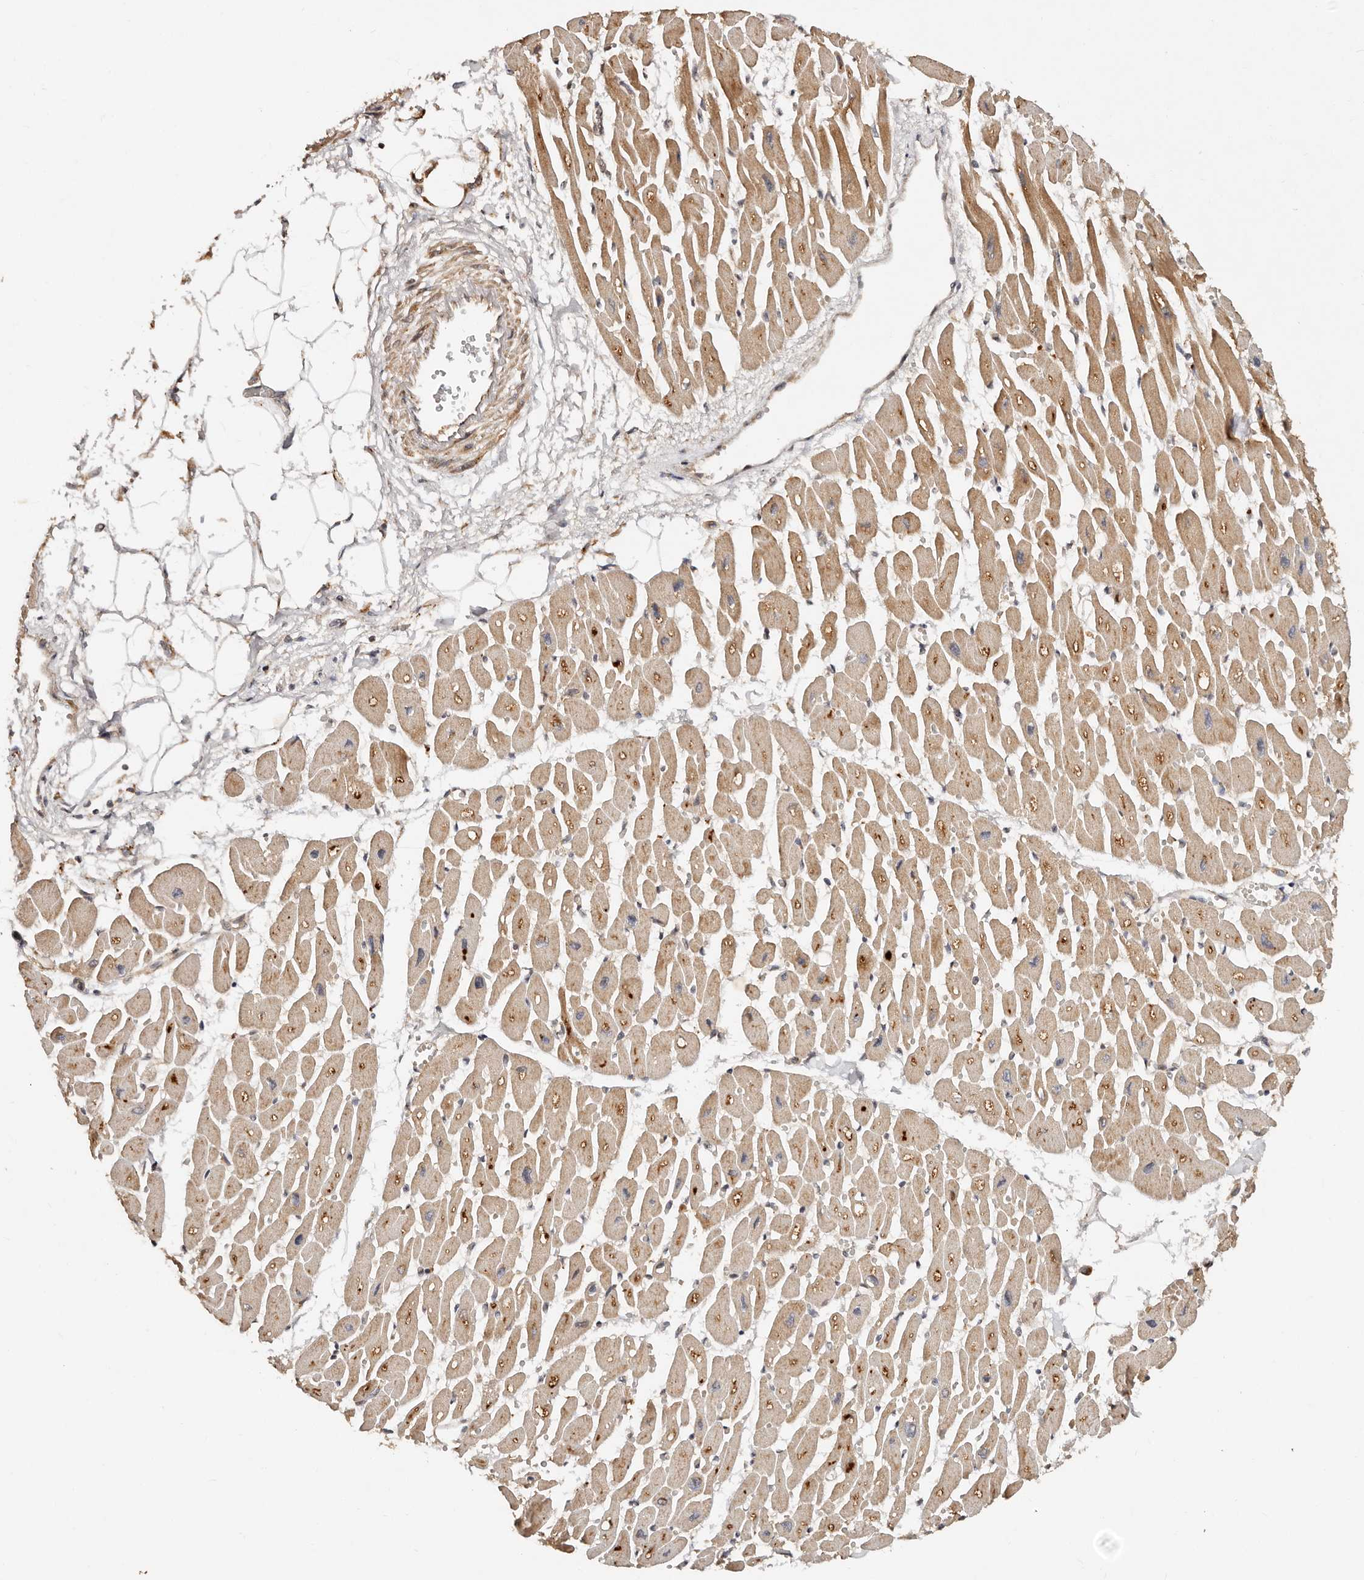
{"staining": {"intensity": "moderate", "quantity": ">75%", "location": "cytoplasmic/membranous"}, "tissue": "heart muscle", "cell_type": "Cardiomyocytes", "image_type": "normal", "snomed": [{"axis": "morphology", "description": "Normal tissue, NOS"}, {"axis": "topography", "description": "Heart"}], "caption": "Heart muscle stained with a brown dye shows moderate cytoplasmic/membranous positive positivity in approximately >75% of cardiomyocytes.", "gene": "DENND11", "patient": {"sex": "female", "age": 54}}